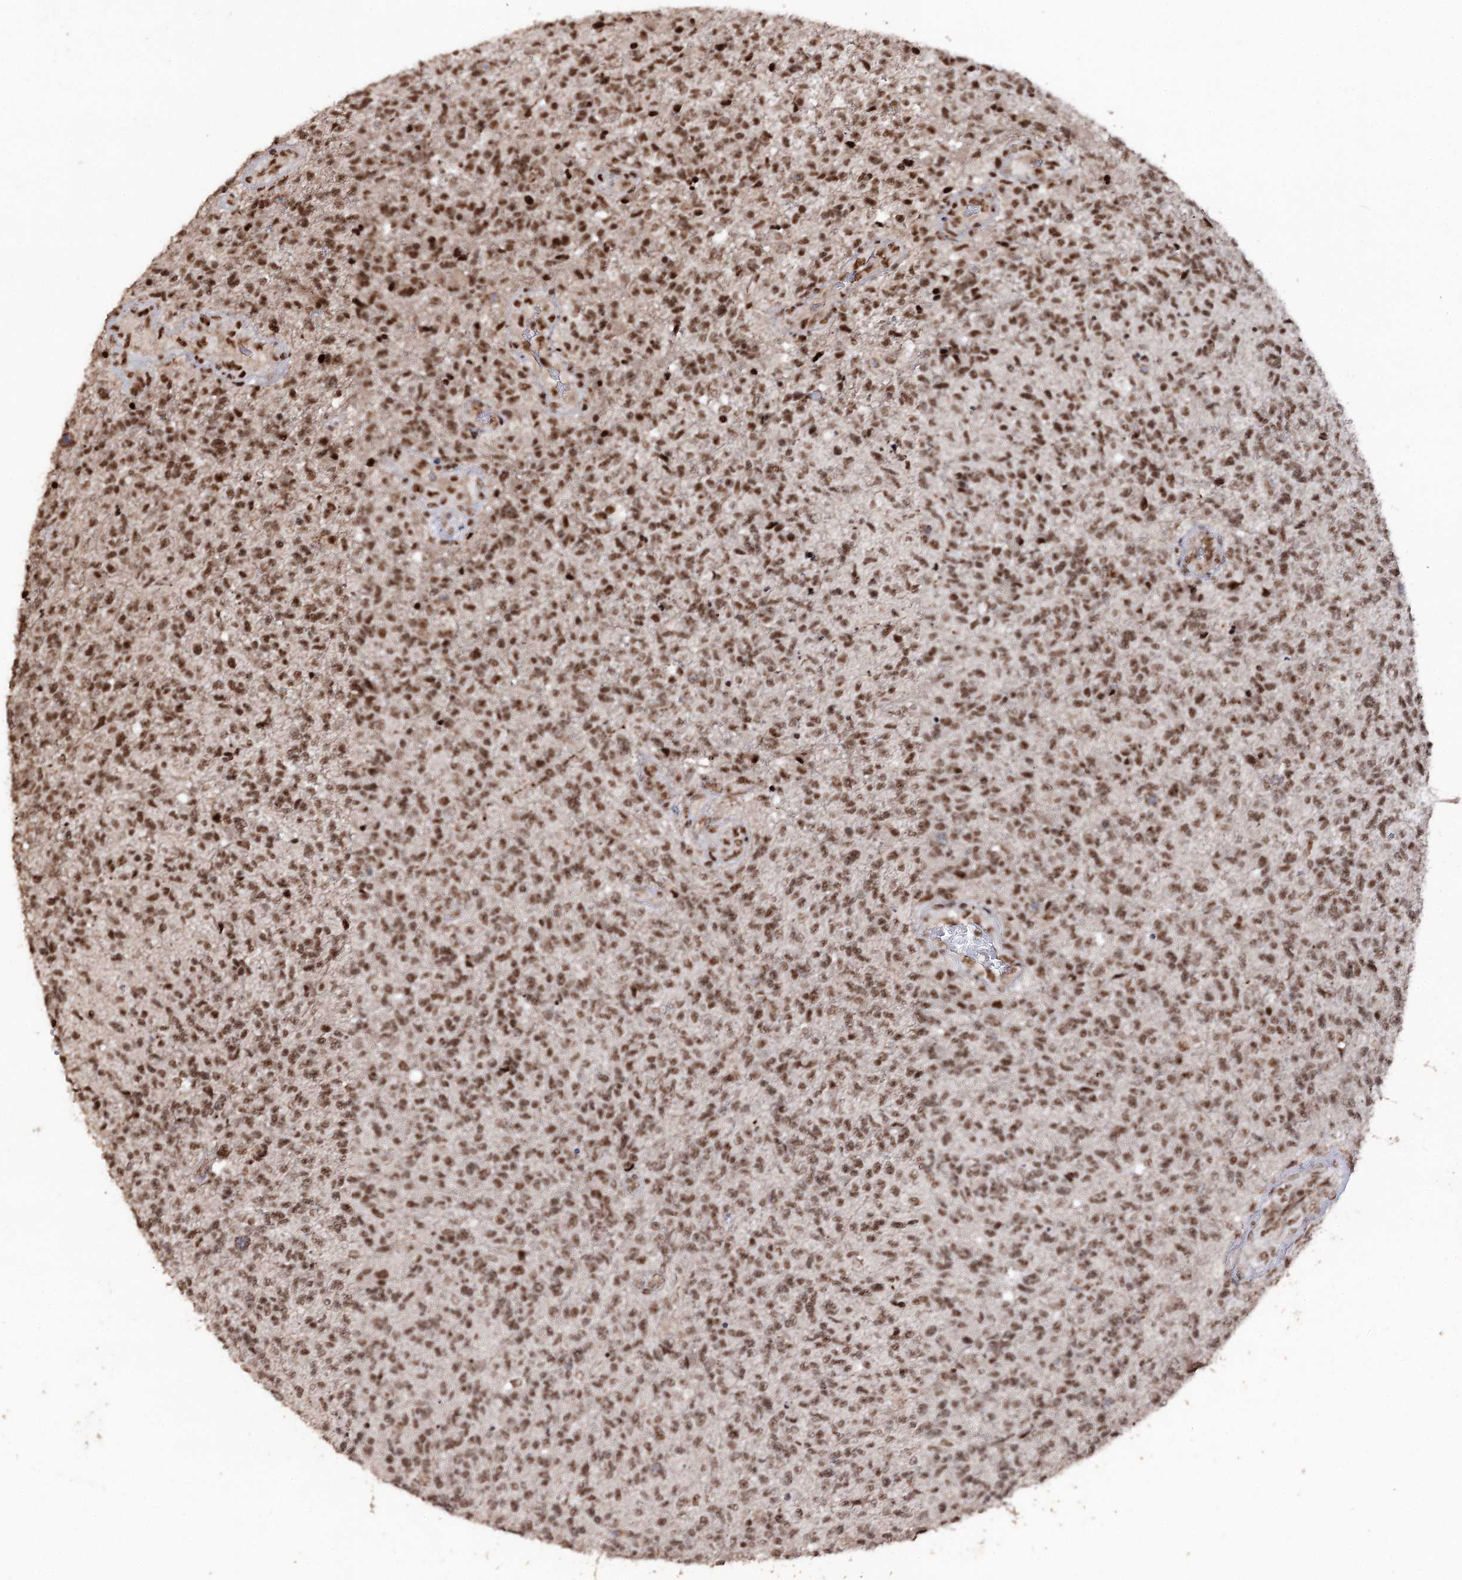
{"staining": {"intensity": "moderate", "quantity": ">75%", "location": "nuclear"}, "tissue": "glioma", "cell_type": "Tumor cells", "image_type": "cancer", "snomed": [{"axis": "morphology", "description": "Glioma, malignant, High grade"}, {"axis": "topography", "description": "Brain"}], "caption": "A photomicrograph of glioma stained for a protein demonstrates moderate nuclear brown staining in tumor cells. The staining was performed using DAB to visualize the protein expression in brown, while the nuclei were stained in blue with hematoxylin (Magnification: 20x).", "gene": "U2SURP", "patient": {"sex": "male", "age": 56}}